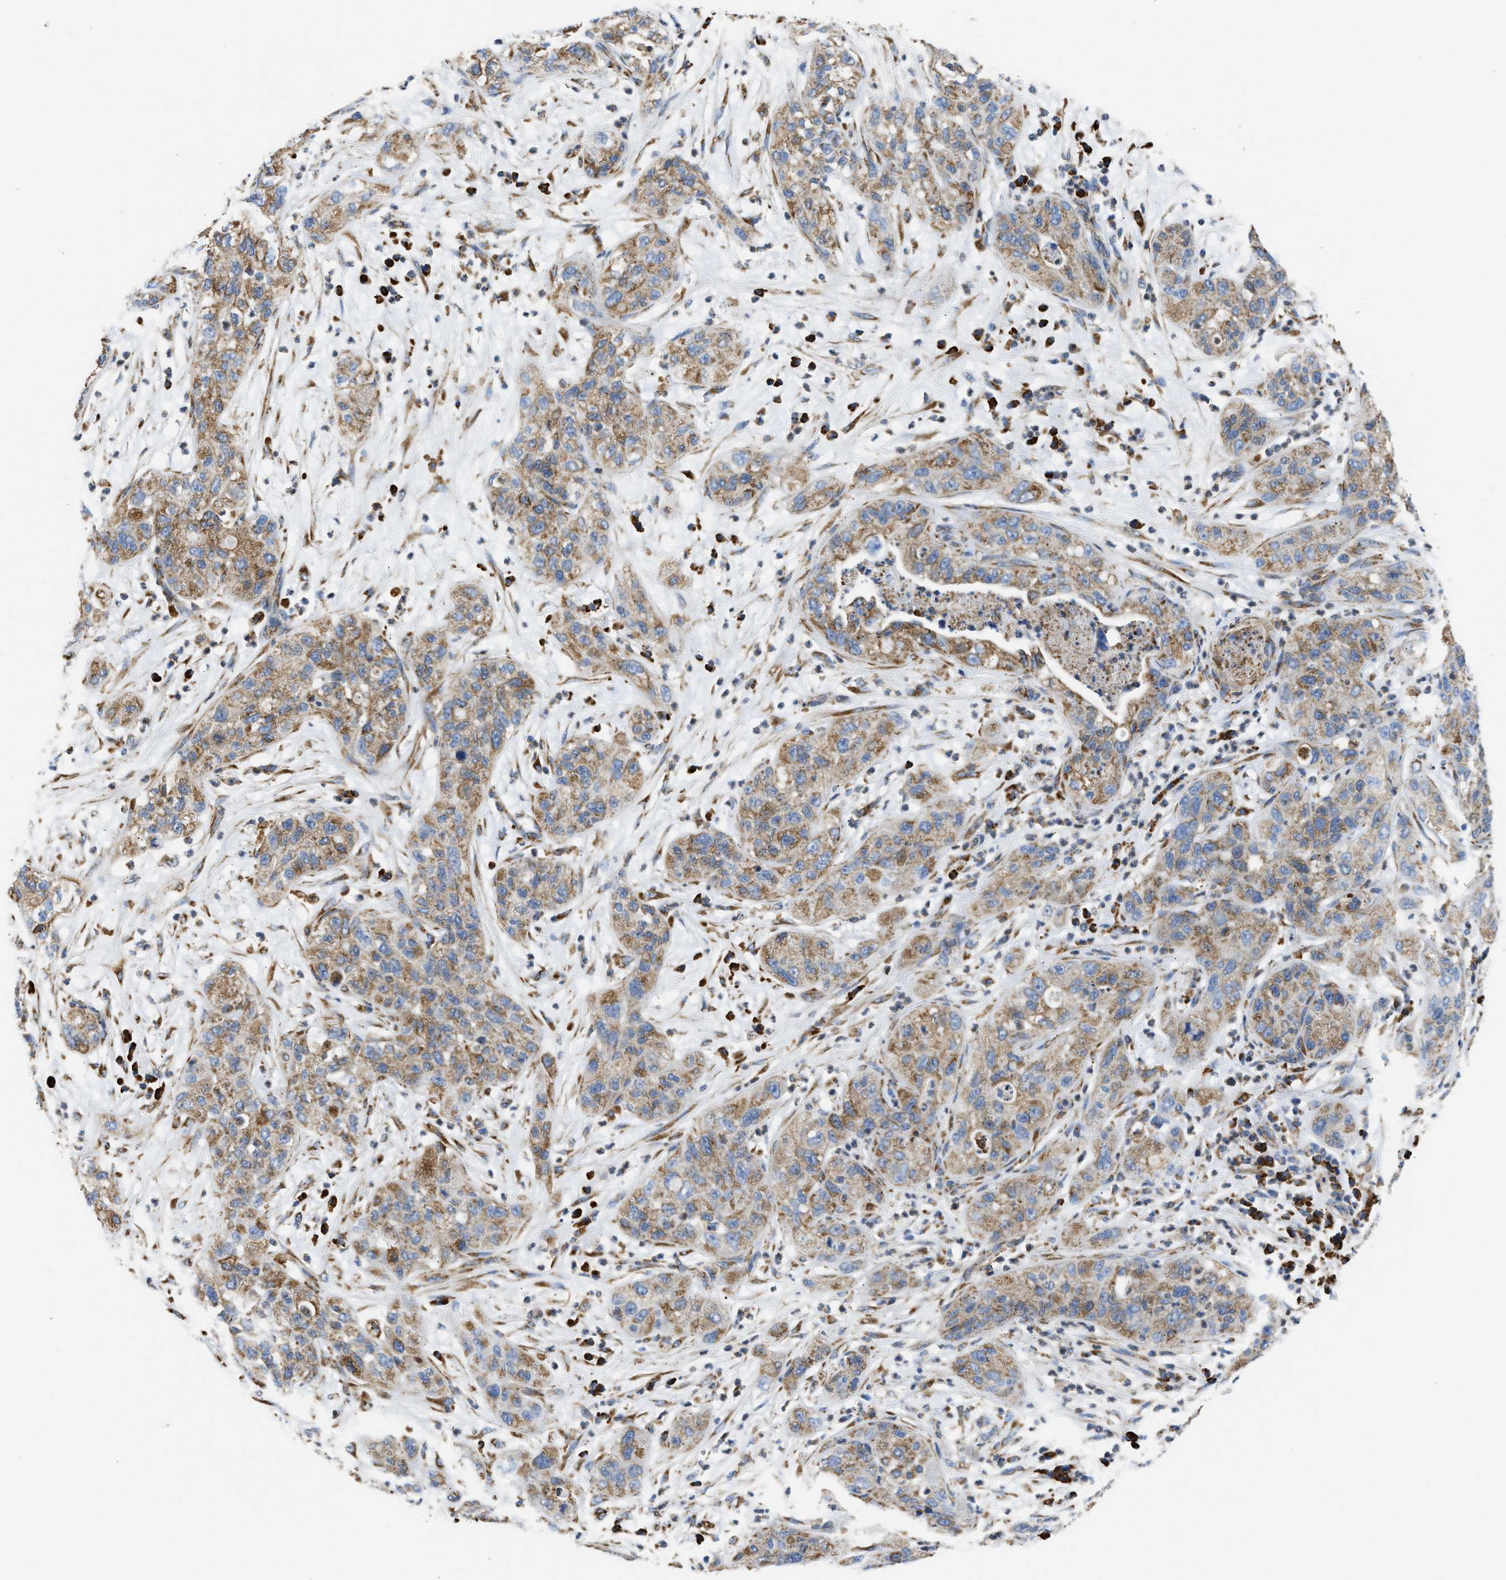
{"staining": {"intensity": "moderate", "quantity": ">75%", "location": "cytoplasmic/membranous"}, "tissue": "pancreatic cancer", "cell_type": "Tumor cells", "image_type": "cancer", "snomed": [{"axis": "morphology", "description": "Adenocarcinoma, NOS"}, {"axis": "topography", "description": "Pancreas"}], "caption": "Brown immunohistochemical staining in pancreatic cancer reveals moderate cytoplasmic/membranous staining in approximately >75% of tumor cells.", "gene": "CYCS", "patient": {"sex": "female", "age": 78}}